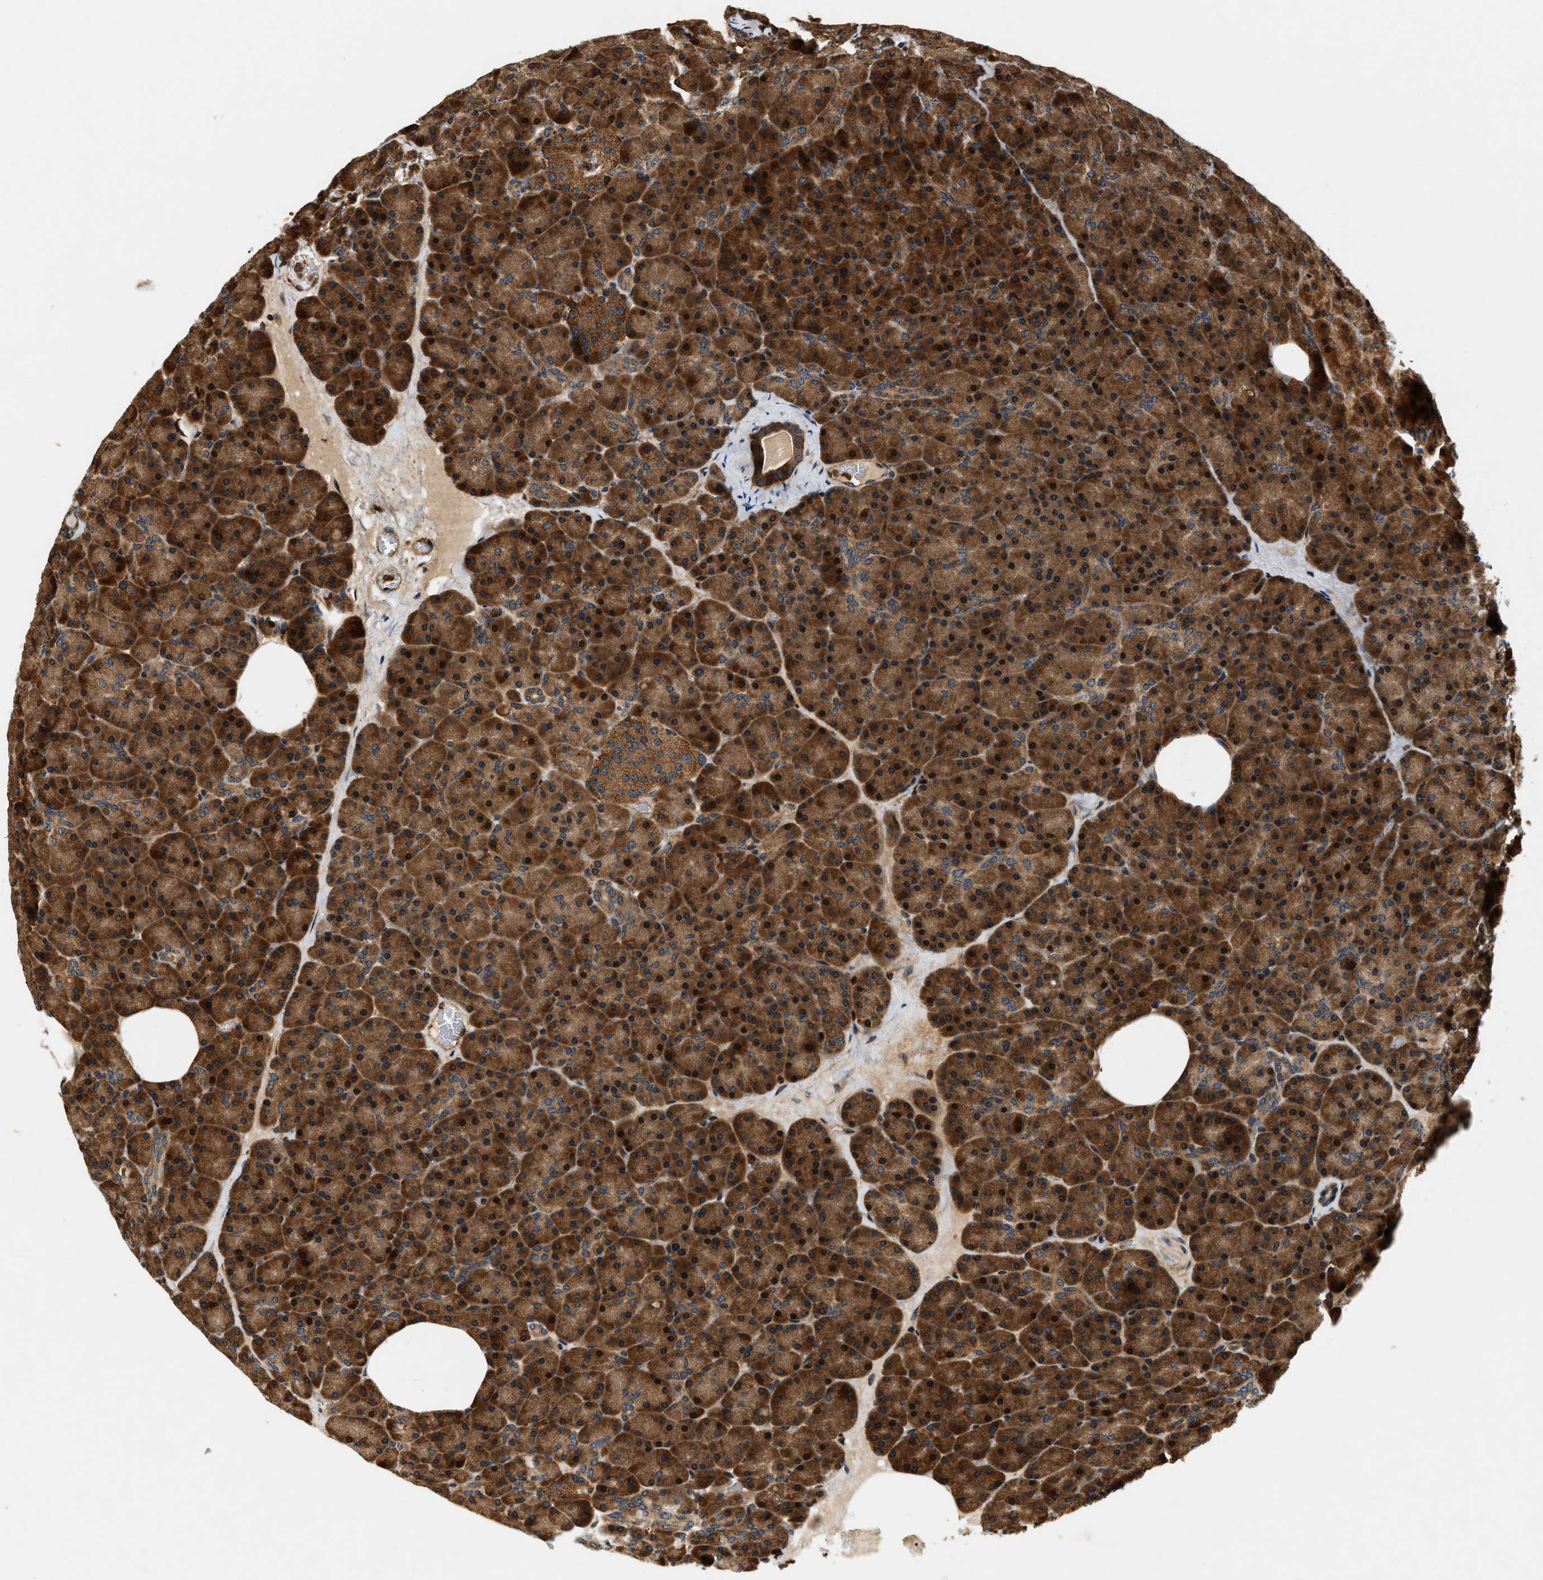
{"staining": {"intensity": "strong", "quantity": ">75%", "location": "cytoplasmic/membranous"}, "tissue": "pancreas", "cell_type": "Exocrine glandular cells", "image_type": "normal", "snomed": [{"axis": "morphology", "description": "Normal tissue, NOS"}, {"axis": "morphology", "description": "Carcinoid, malignant, NOS"}, {"axis": "topography", "description": "Pancreas"}], "caption": "Protein staining displays strong cytoplasmic/membranous positivity in about >75% of exocrine glandular cells in benign pancreas.", "gene": "SAMD9", "patient": {"sex": "female", "age": 35}}